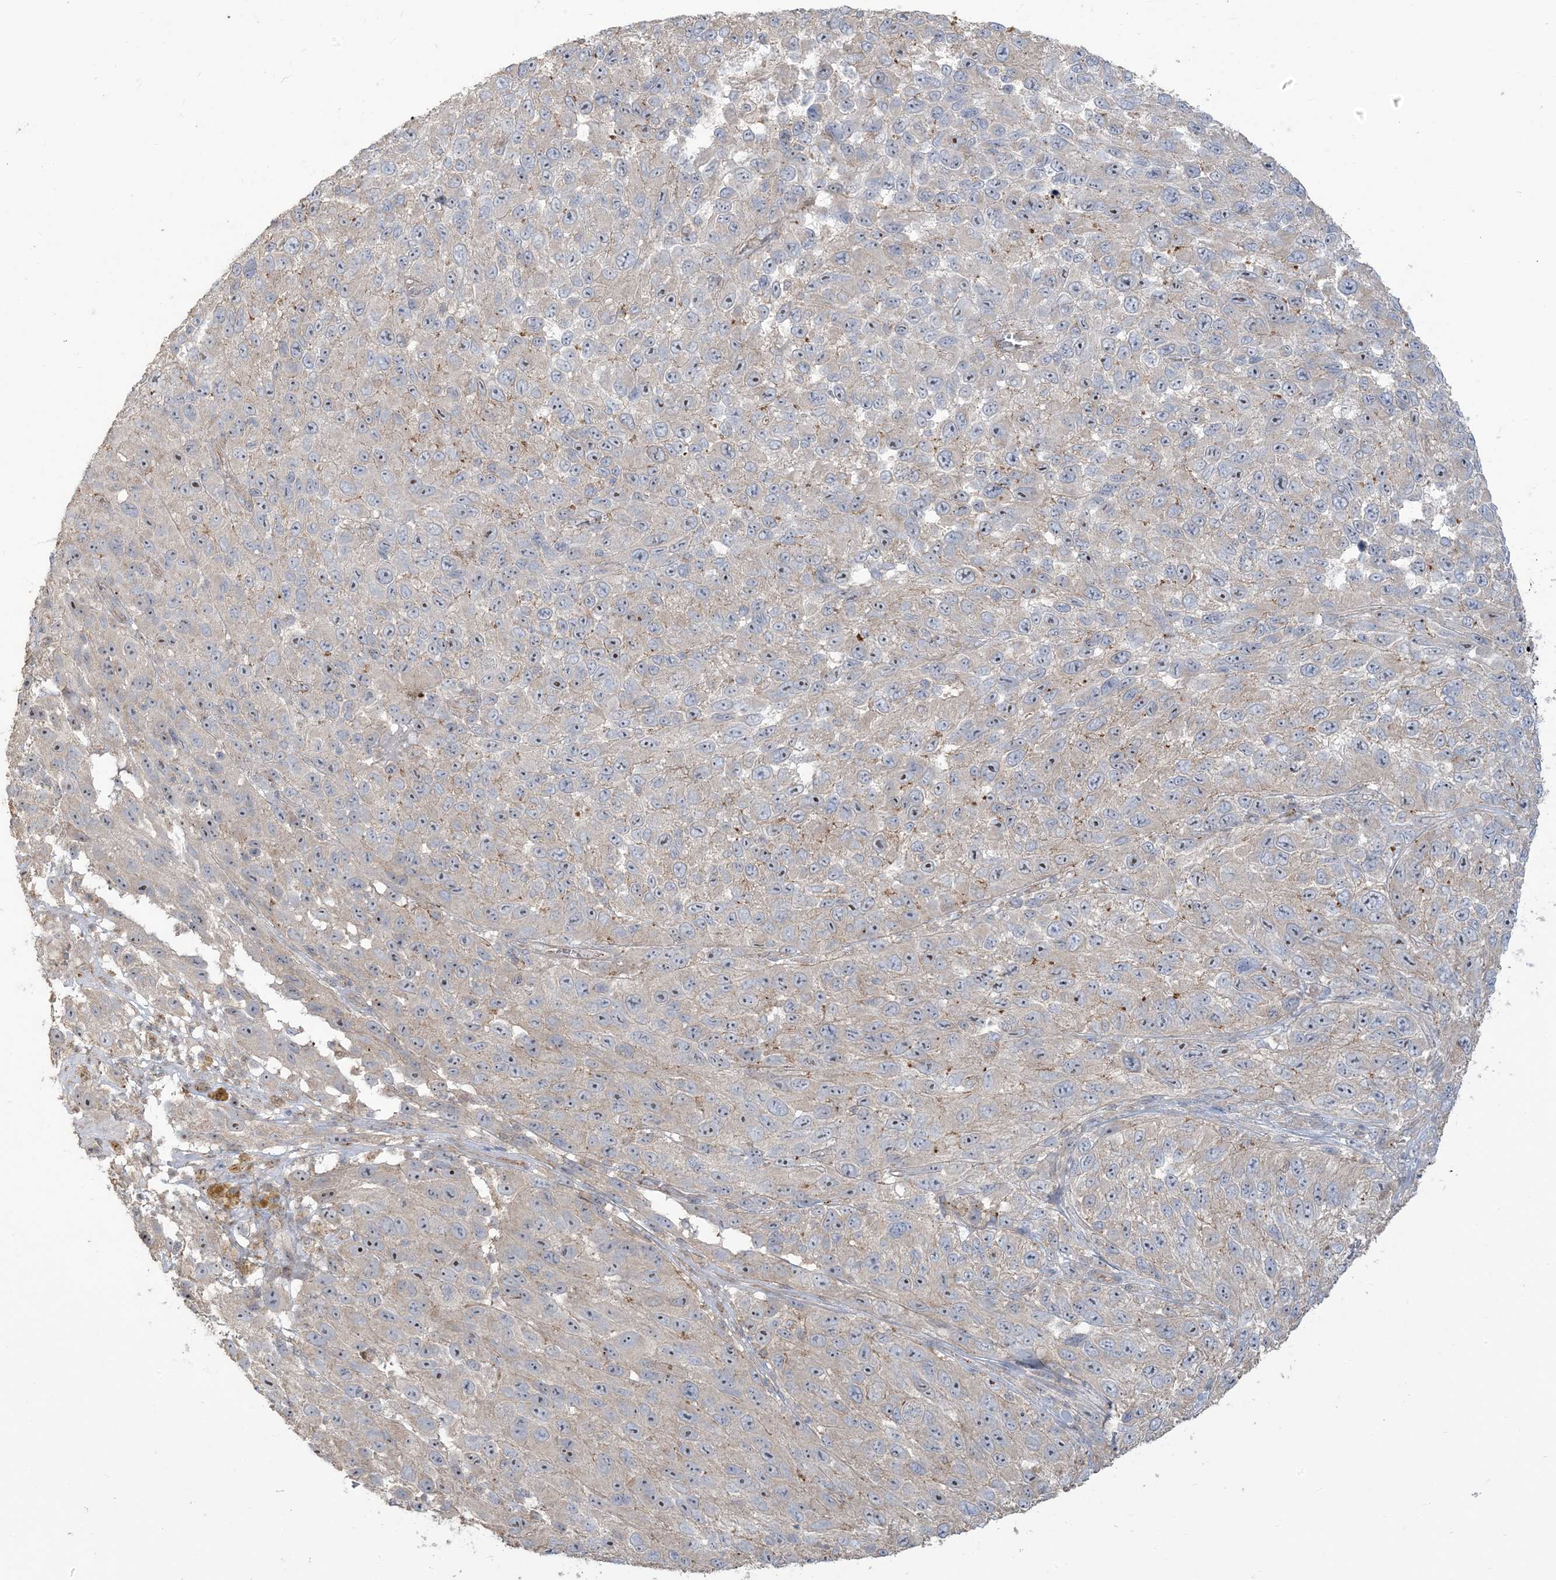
{"staining": {"intensity": "moderate", "quantity": "<25%", "location": "nuclear"}, "tissue": "melanoma", "cell_type": "Tumor cells", "image_type": "cancer", "snomed": [{"axis": "morphology", "description": "Malignant melanoma, NOS"}, {"axis": "topography", "description": "Skin"}], "caption": "Melanoma stained for a protein demonstrates moderate nuclear positivity in tumor cells.", "gene": "KLHL18", "patient": {"sex": "female", "age": 96}}